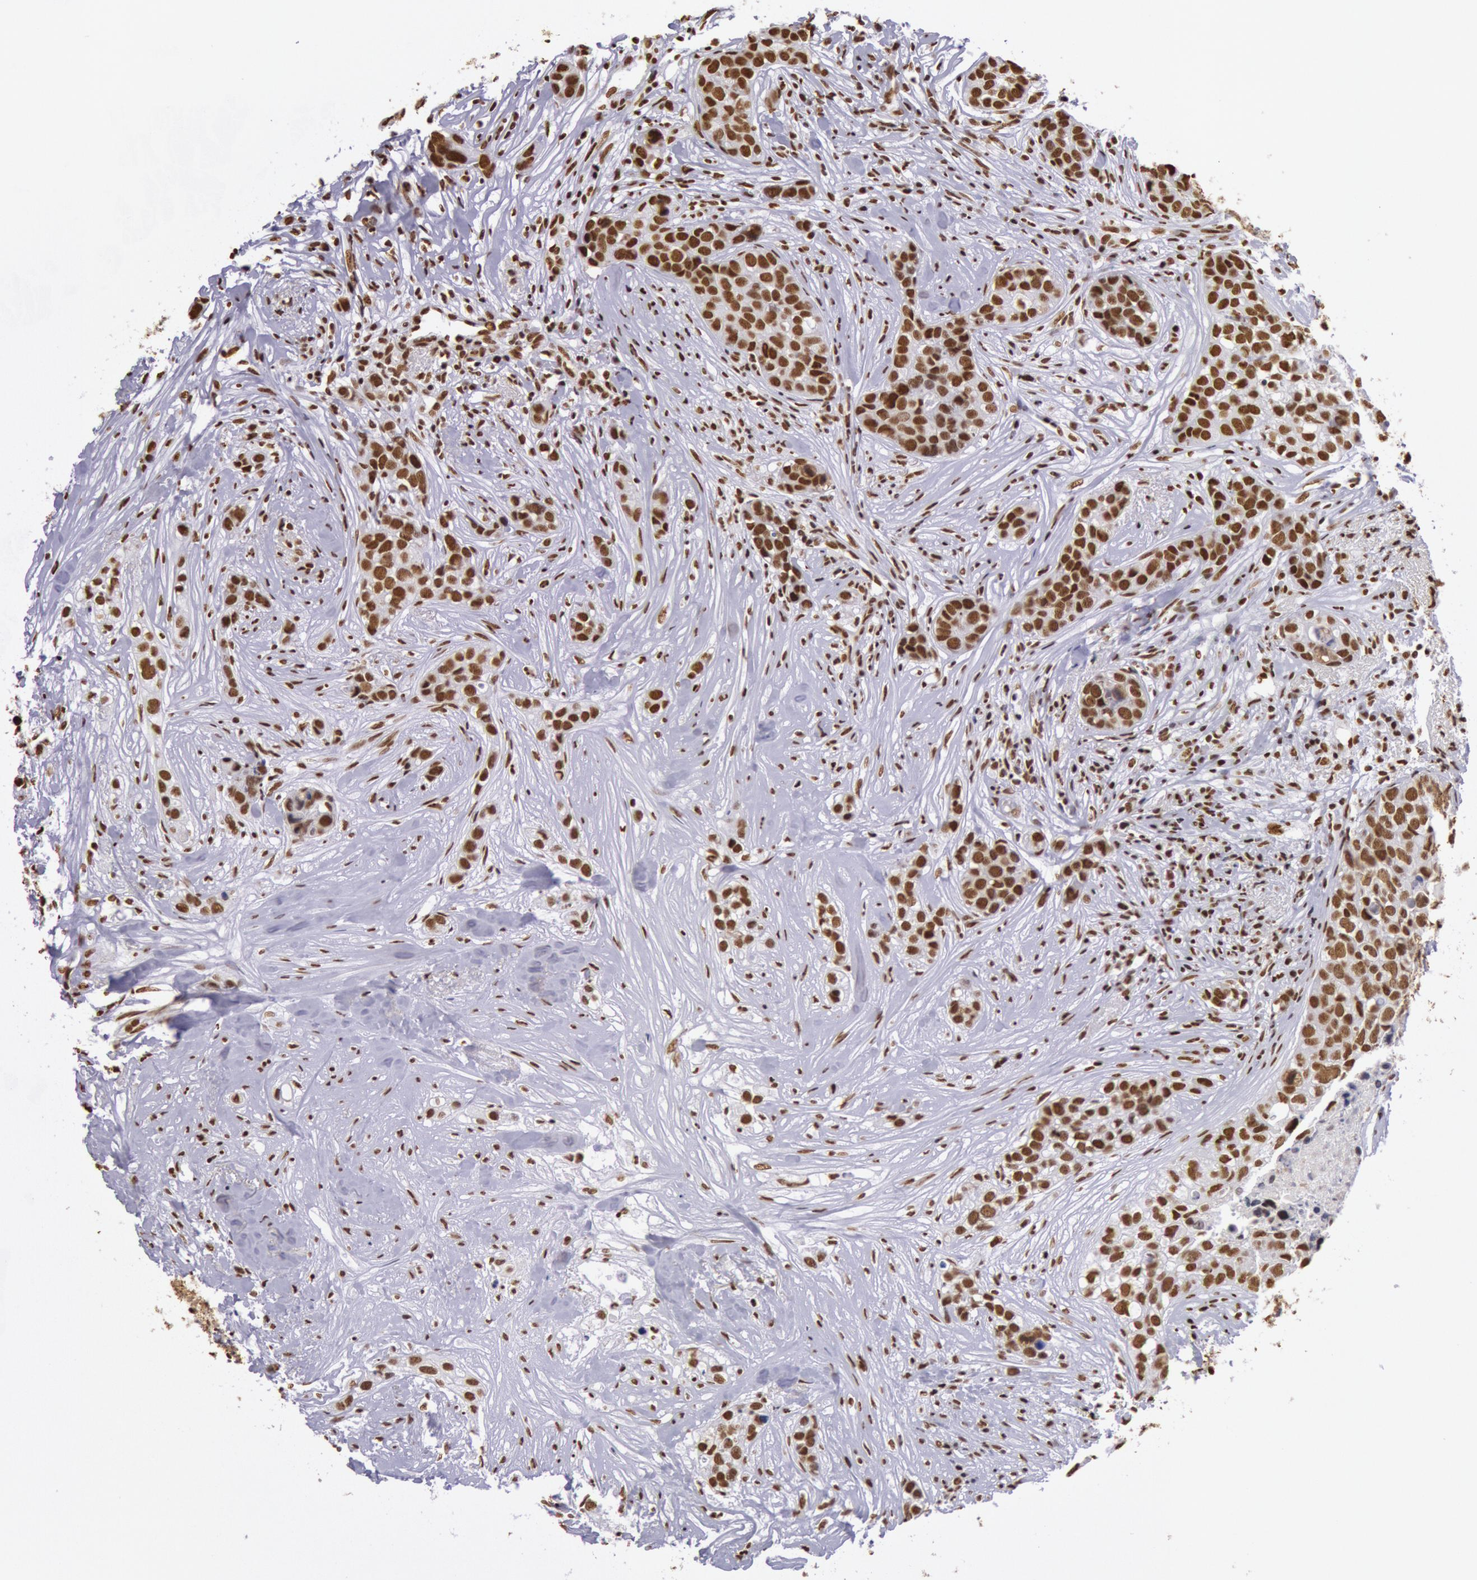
{"staining": {"intensity": "strong", "quantity": ">75%", "location": "nuclear"}, "tissue": "breast cancer", "cell_type": "Tumor cells", "image_type": "cancer", "snomed": [{"axis": "morphology", "description": "Duct carcinoma"}, {"axis": "topography", "description": "Breast"}], "caption": "Immunohistochemical staining of human invasive ductal carcinoma (breast) demonstrates high levels of strong nuclear positivity in approximately >75% of tumor cells.", "gene": "HNRNPH2", "patient": {"sex": "female", "age": 91}}